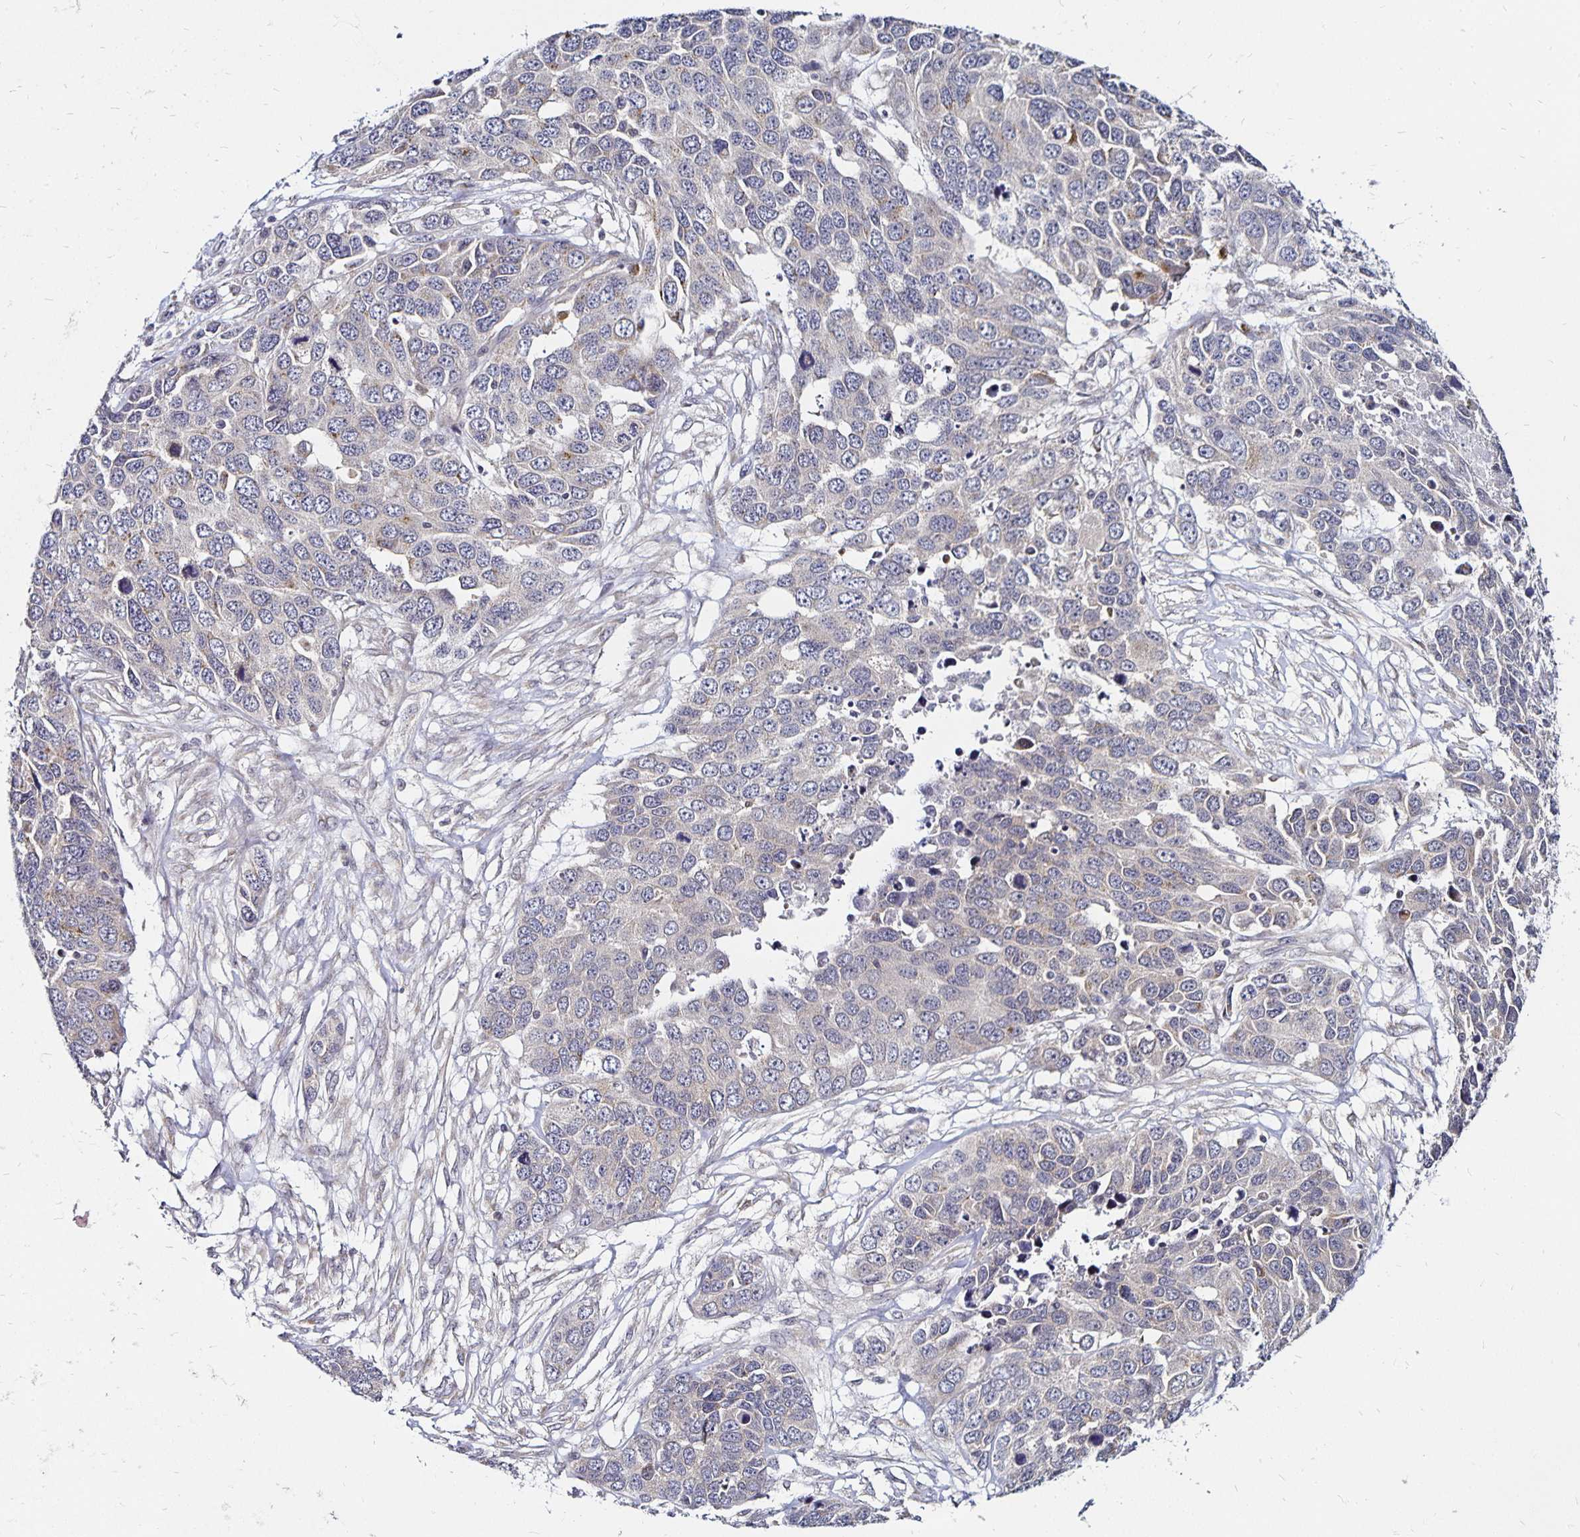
{"staining": {"intensity": "negative", "quantity": "none", "location": "none"}, "tissue": "ovarian cancer", "cell_type": "Tumor cells", "image_type": "cancer", "snomed": [{"axis": "morphology", "description": "Cystadenocarcinoma, serous, NOS"}, {"axis": "topography", "description": "Ovary"}], "caption": "High power microscopy image of an IHC photomicrograph of ovarian cancer, revealing no significant expression in tumor cells.", "gene": "CYP27A1", "patient": {"sex": "female", "age": 76}}